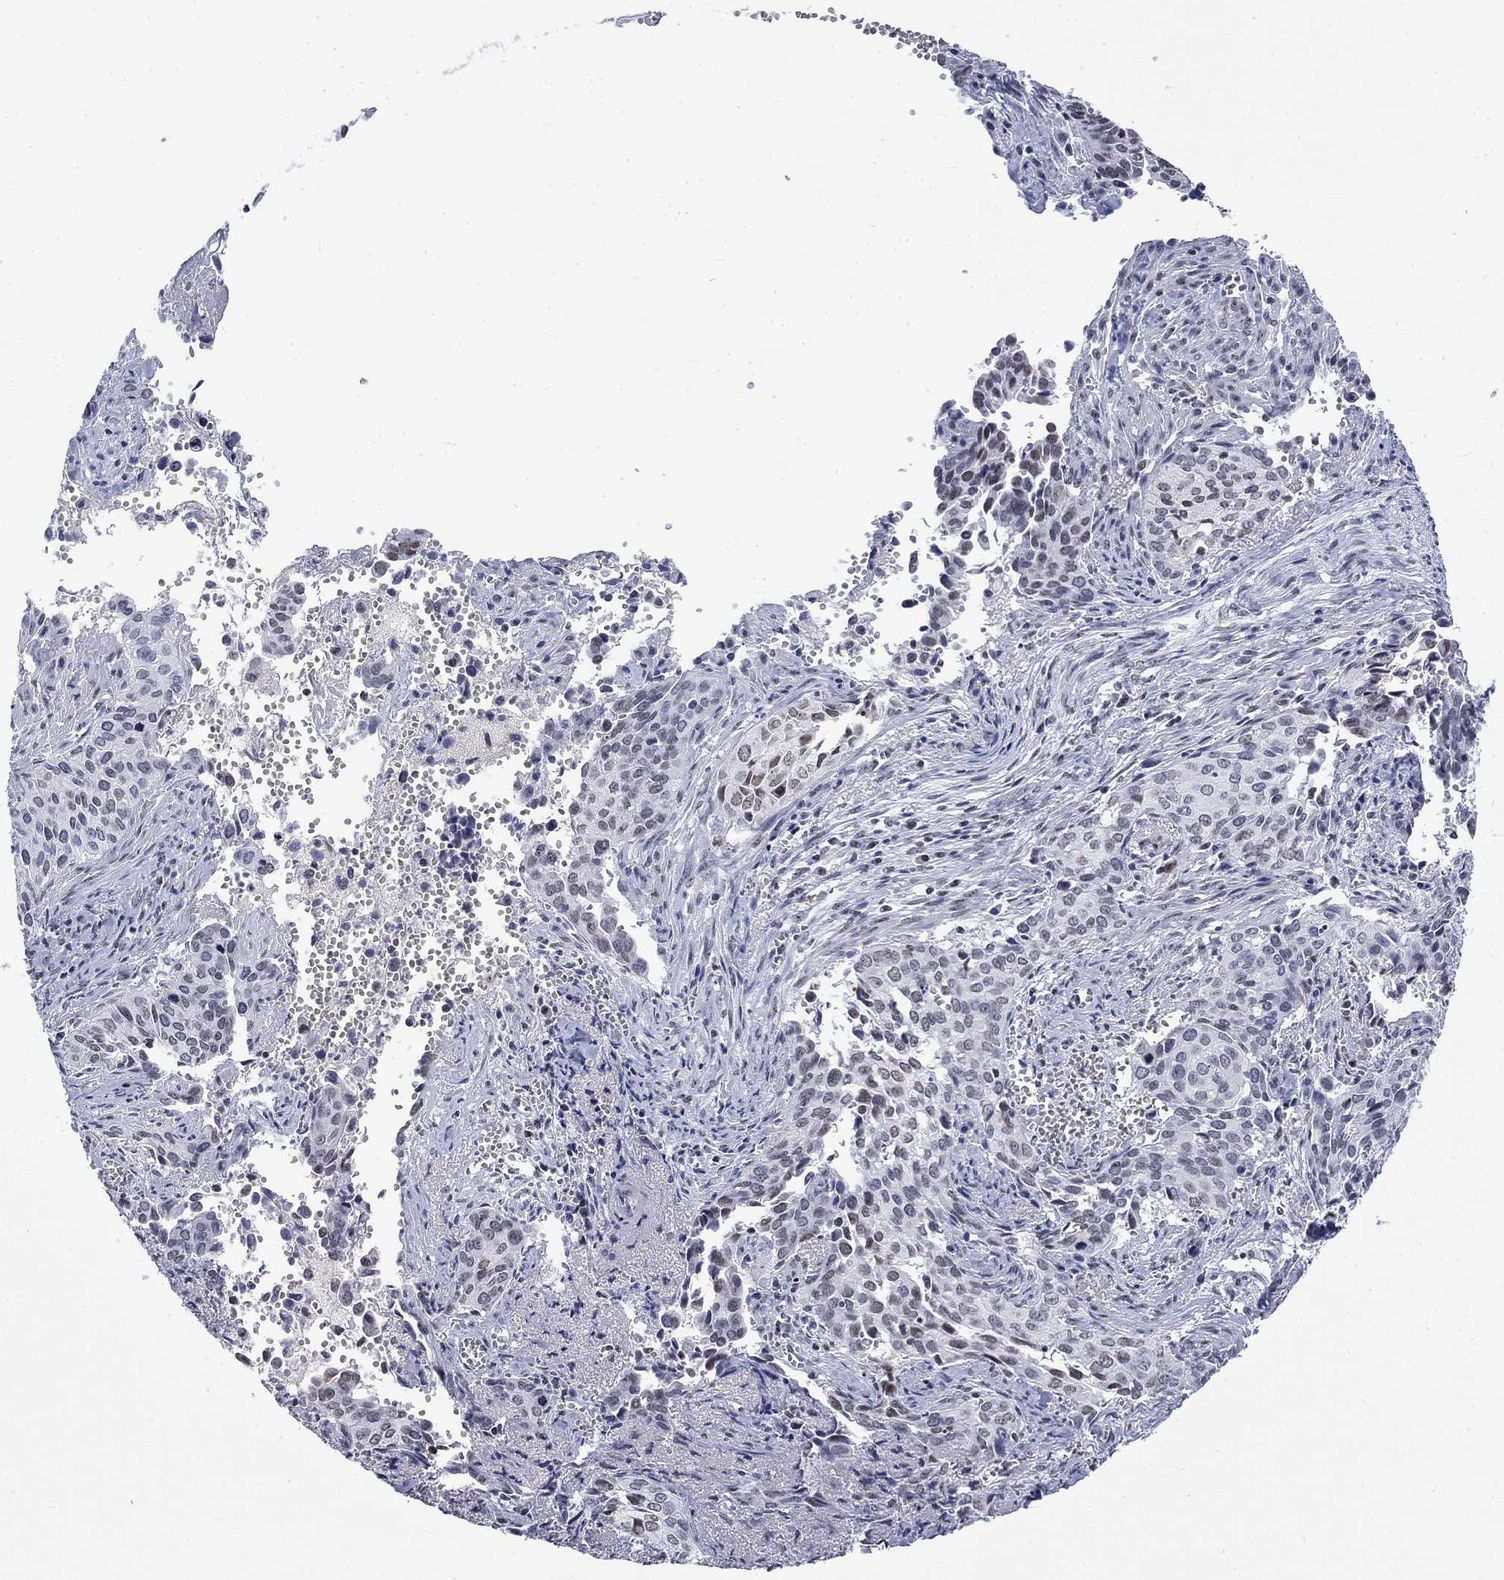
{"staining": {"intensity": "weak", "quantity": "<25%", "location": "cytoplasmic/membranous"}, "tissue": "cervical cancer", "cell_type": "Tumor cells", "image_type": "cancer", "snomed": [{"axis": "morphology", "description": "Squamous cell carcinoma, NOS"}, {"axis": "topography", "description": "Cervix"}], "caption": "DAB immunohistochemical staining of human cervical cancer (squamous cell carcinoma) exhibits no significant expression in tumor cells.", "gene": "CSRNP3", "patient": {"sex": "female", "age": 29}}